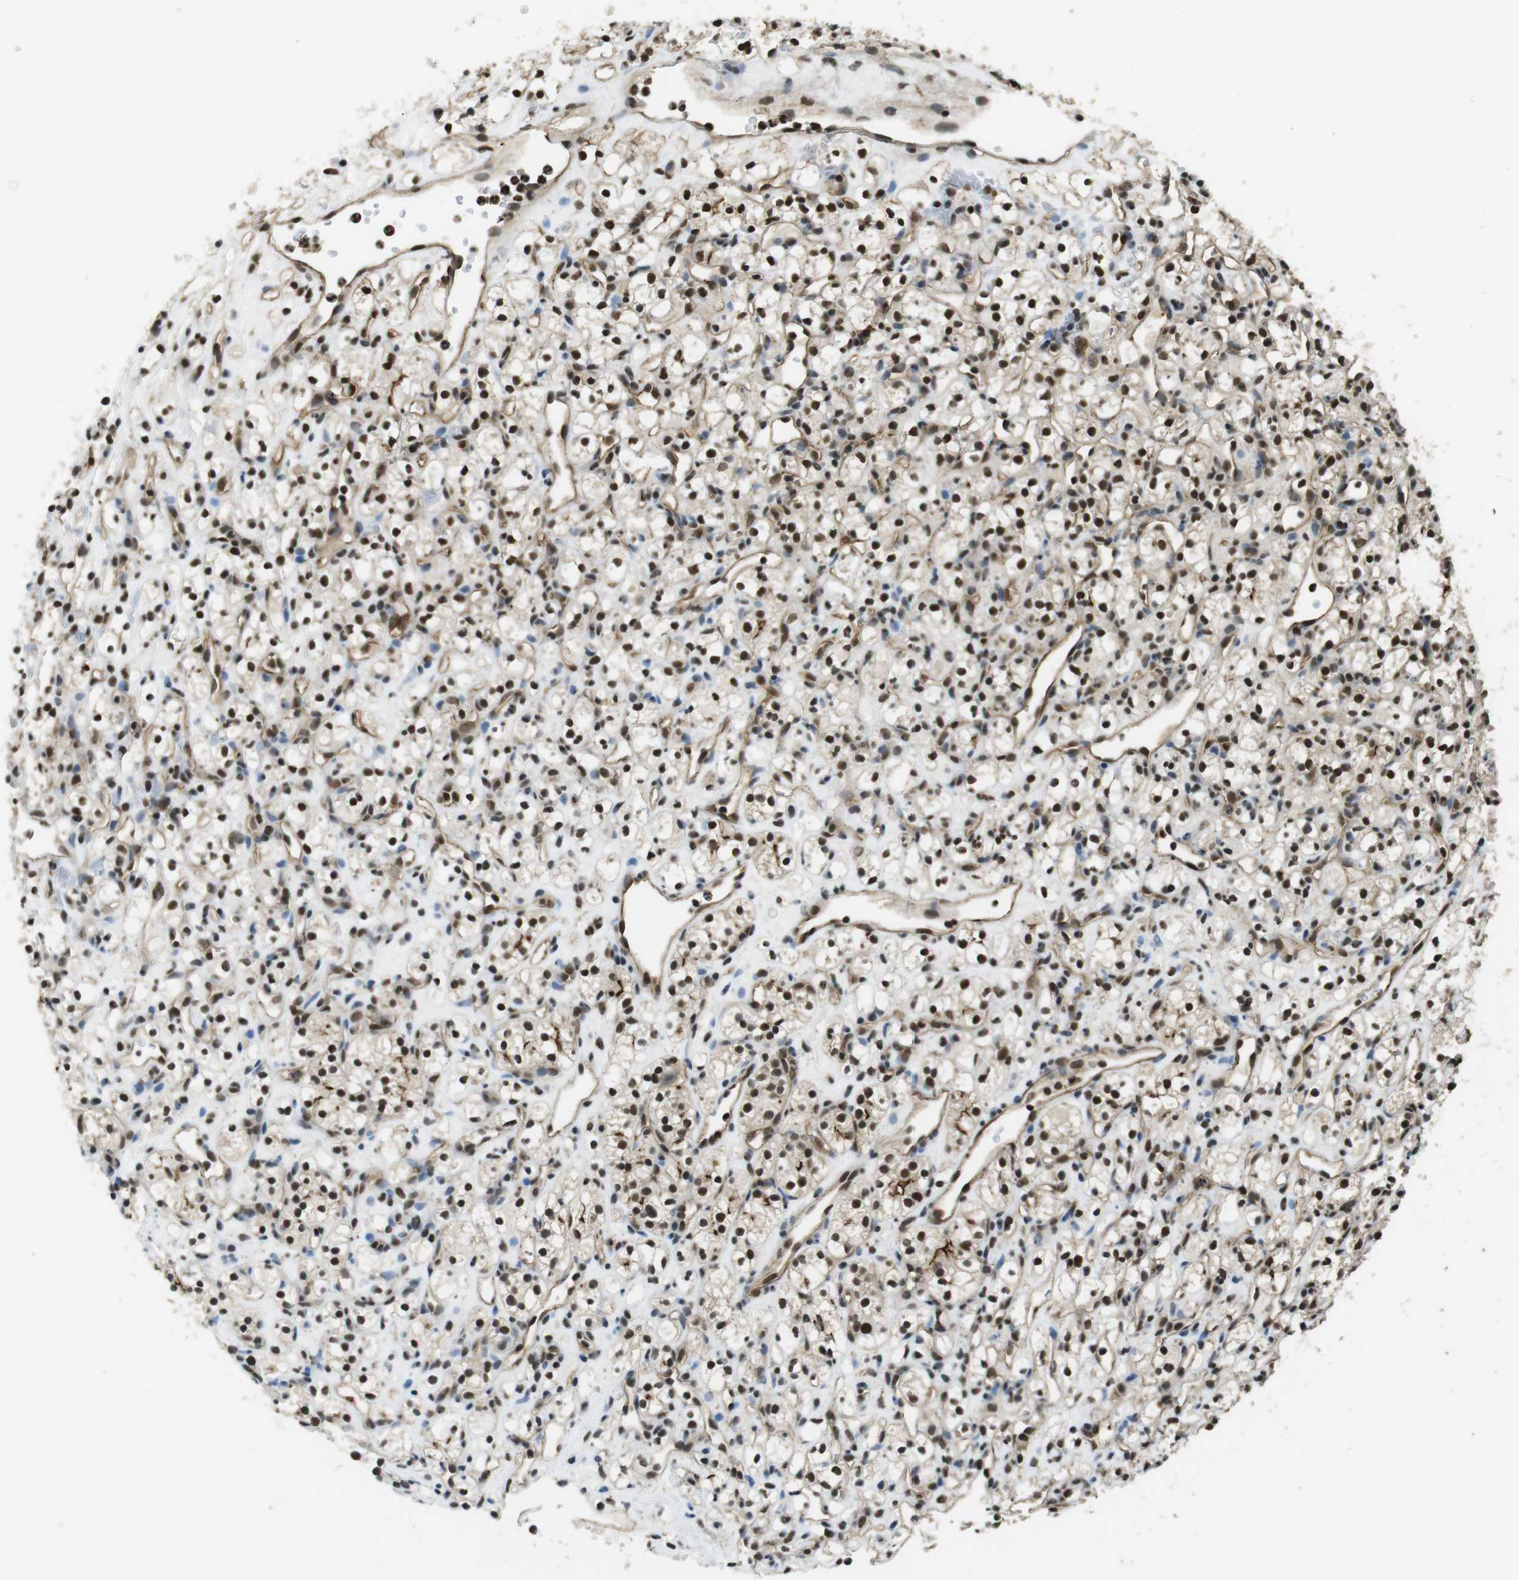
{"staining": {"intensity": "strong", "quantity": ">75%", "location": "nuclear"}, "tissue": "renal cancer", "cell_type": "Tumor cells", "image_type": "cancer", "snomed": [{"axis": "morphology", "description": "Adenocarcinoma, NOS"}, {"axis": "topography", "description": "Kidney"}], "caption": "Human renal adenocarcinoma stained with a protein marker demonstrates strong staining in tumor cells.", "gene": "CSNK2B", "patient": {"sex": "female", "age": 60}}